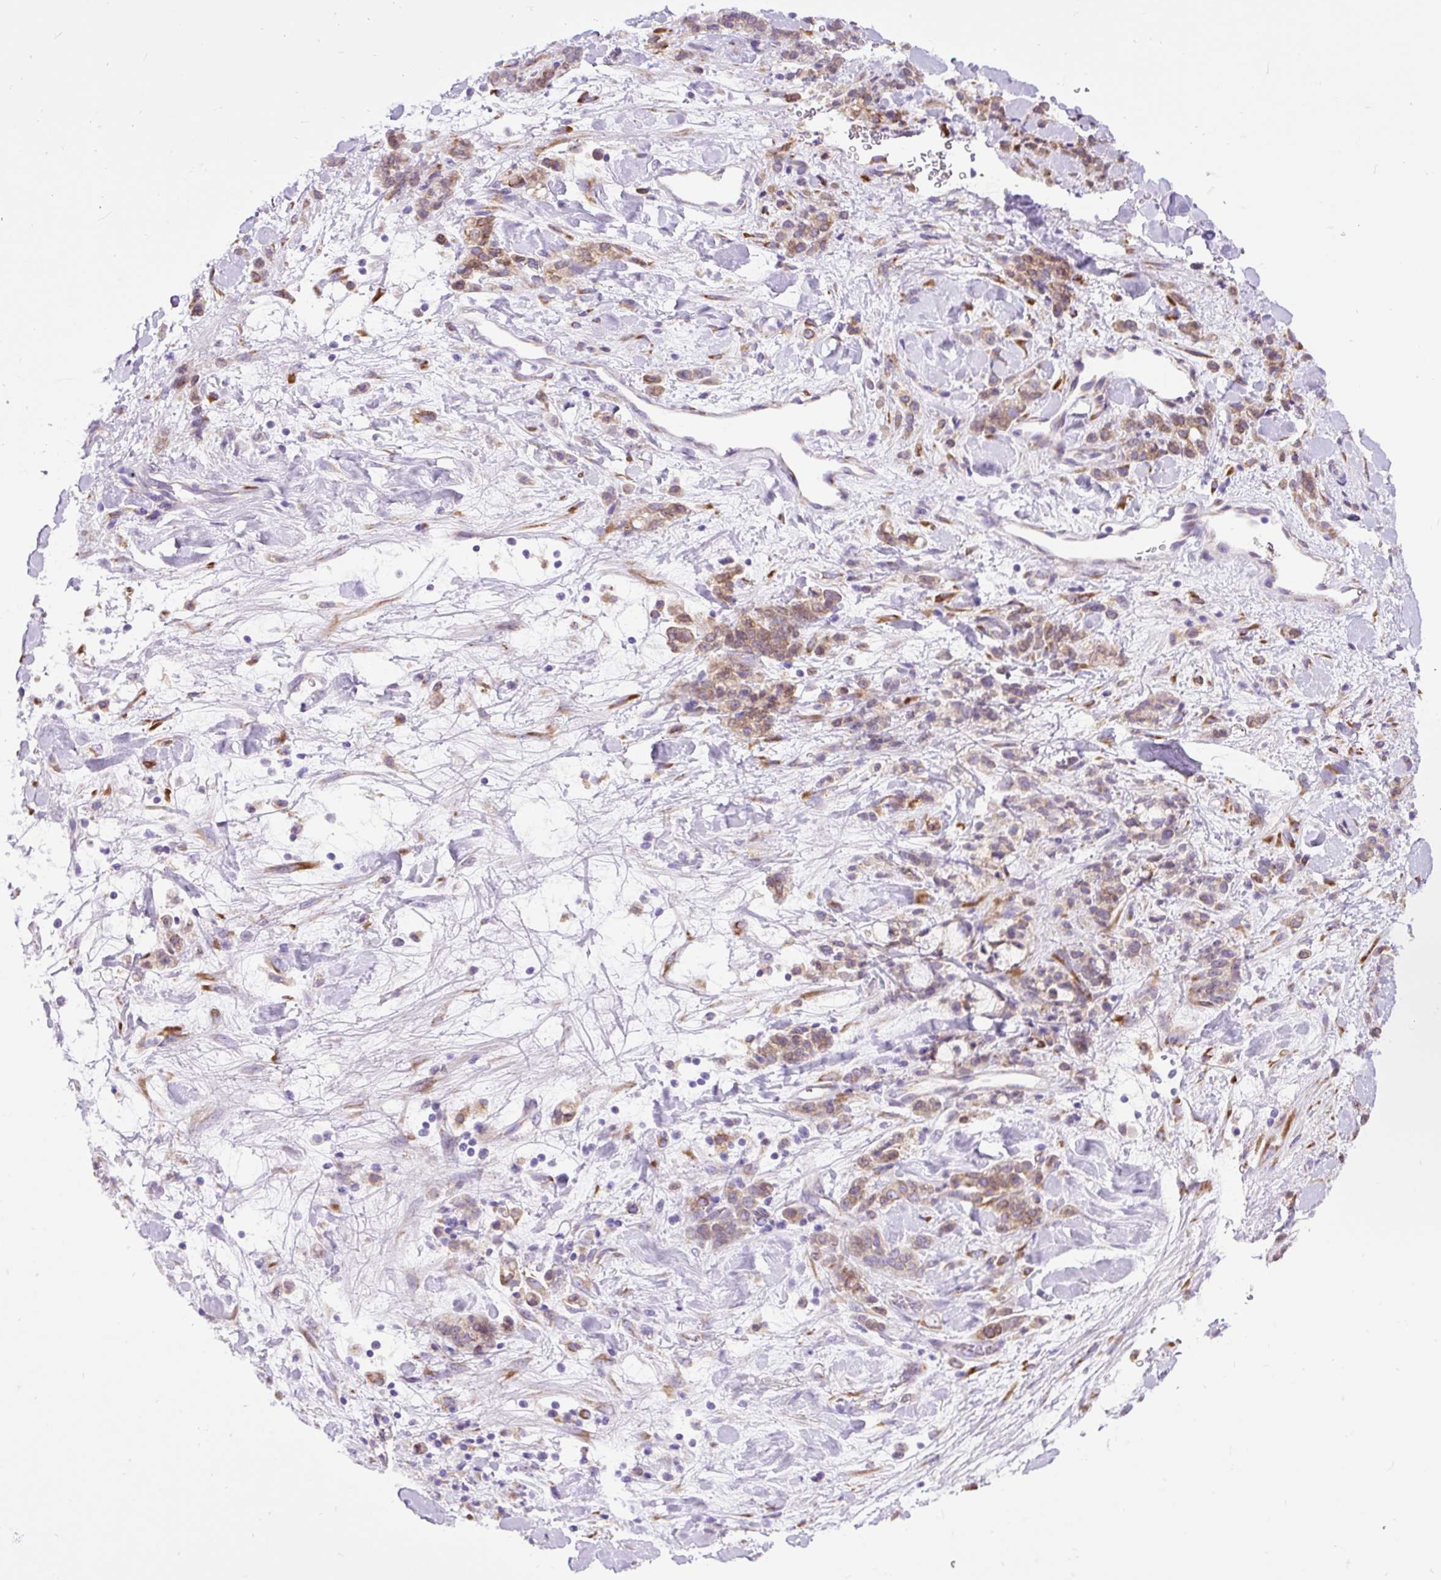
{"staining": {"intensity": "moderate", "quantity": ">75%", "location": "cytoplasmic/membranous"}, "tissue": "stomach cancer", "cell_type": "Tumor cells", "image_type": "cancer", "snomed": [{"axis": "morphology", "description": "Normal tissue, NOS"}, {"axis": "morphology", "description": "Adenocarcinoma, NOS"}, {"axis": "topography", "description": "Stomach"}], "caption": "Immunohistochemical staining of stomach cancer (adenocarcinoma) shows medium levels of moderate cytoplasmic/membranous protein staining in about >75% of tumor cells.", "gene": "DDOST", "patient": {"sex": "male", "age": 82}}